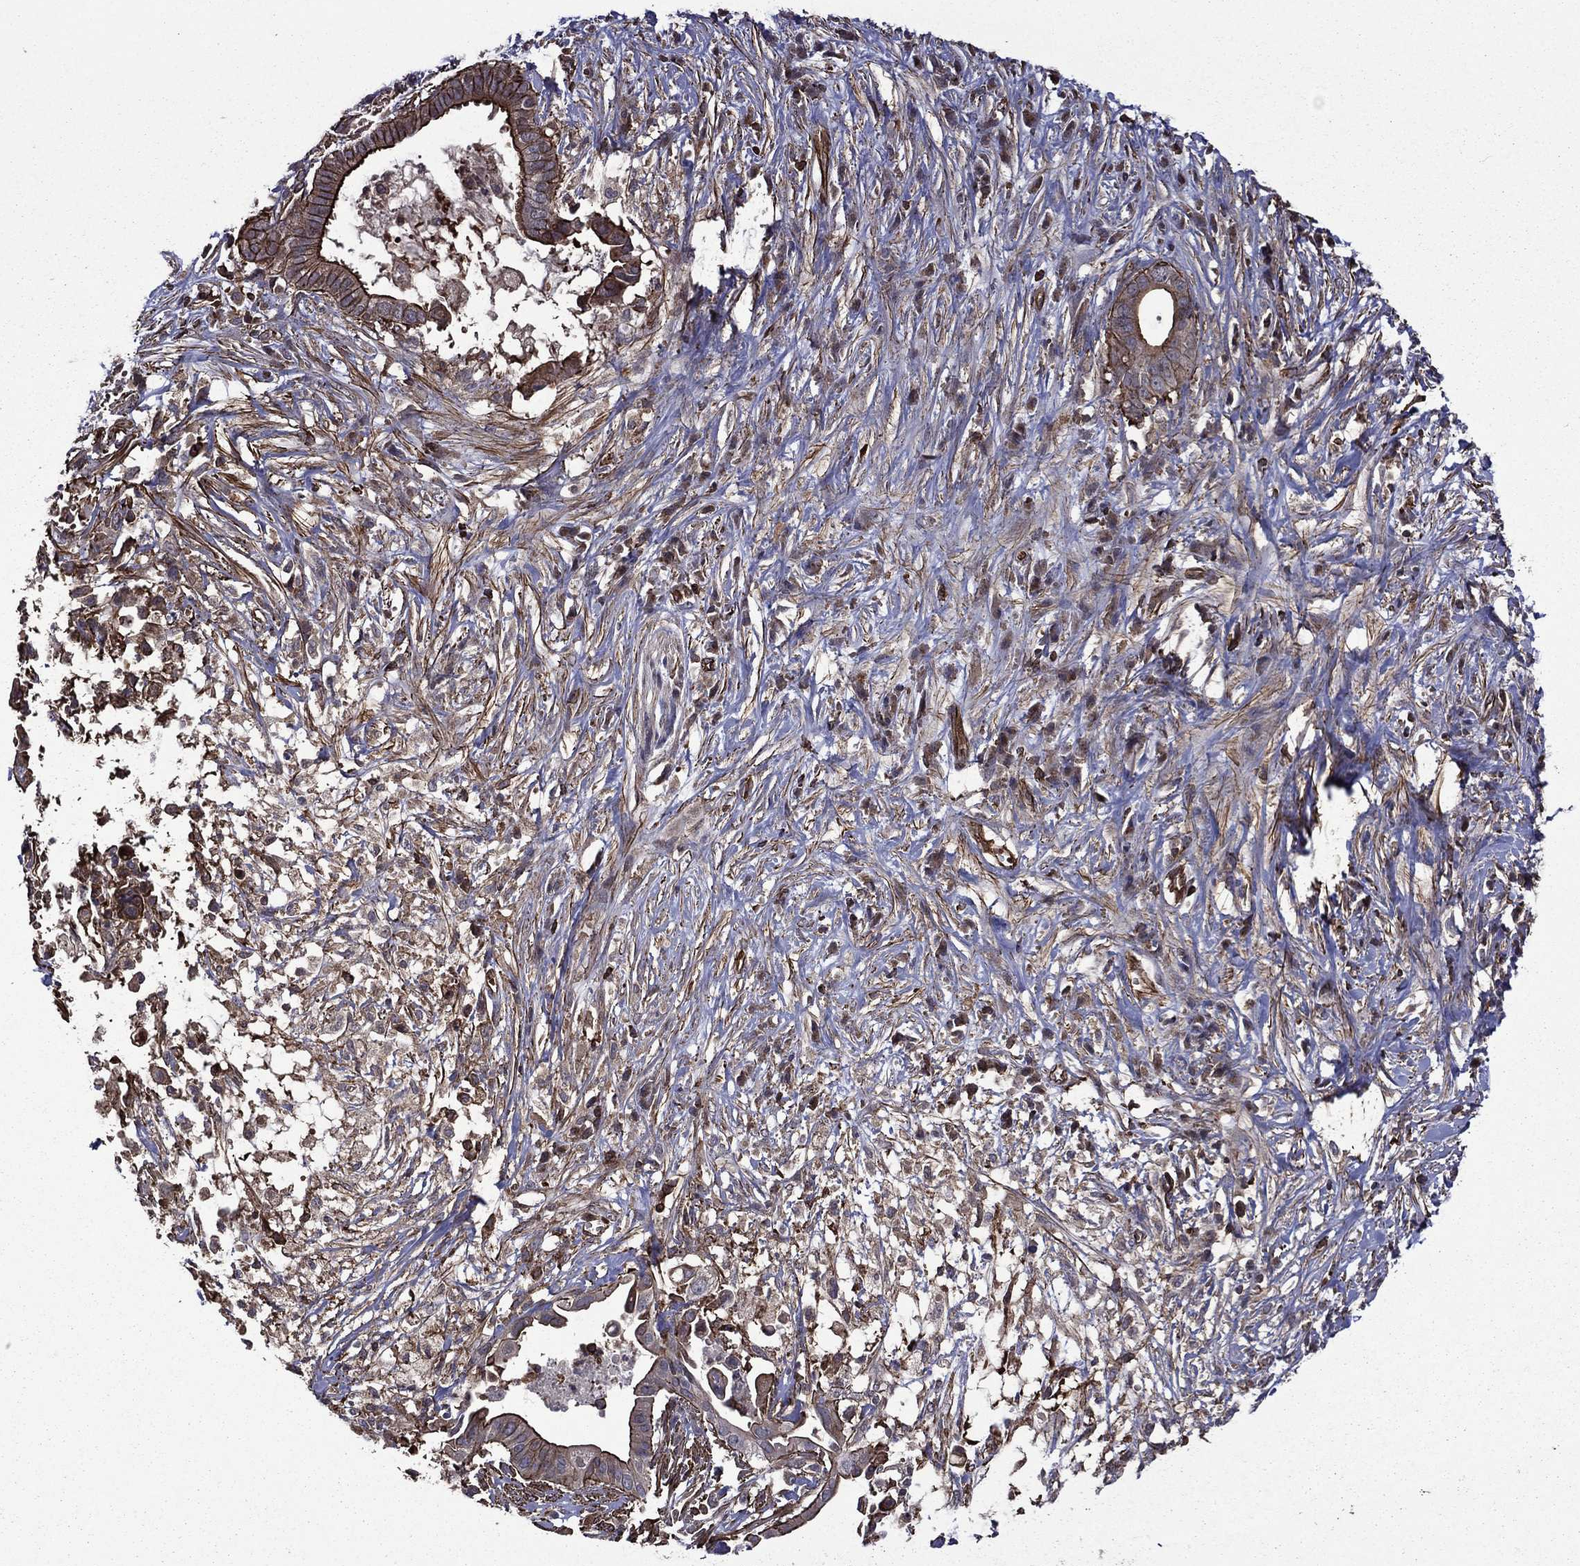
{"staining": {"intensity": "strong", "quantity": "25%-75%", "location": "cytoplasmic/membranous"}, "tissue": "pancreatic cancer", "cell_type": "Tumor cells", "image_type": "cancer", "snomed": [{"axis": "morphology", "description": "Adenocarcinoma, NOS"}, {"axis": "topography", "description": "Pancreas"}], "caption": "Immunohistochemical staining of pancreatic cancer reveals high levels of strong cytoplasmic/membranous staining in approximately 25%-75% of tumor cells. The staining is performed using DAB brown chromogen to label protein expression. The nuclei are counter-stained blue using hematoxylin.", "gene": "PLPP3", "patient": {"sex": "male", "age": 61}}